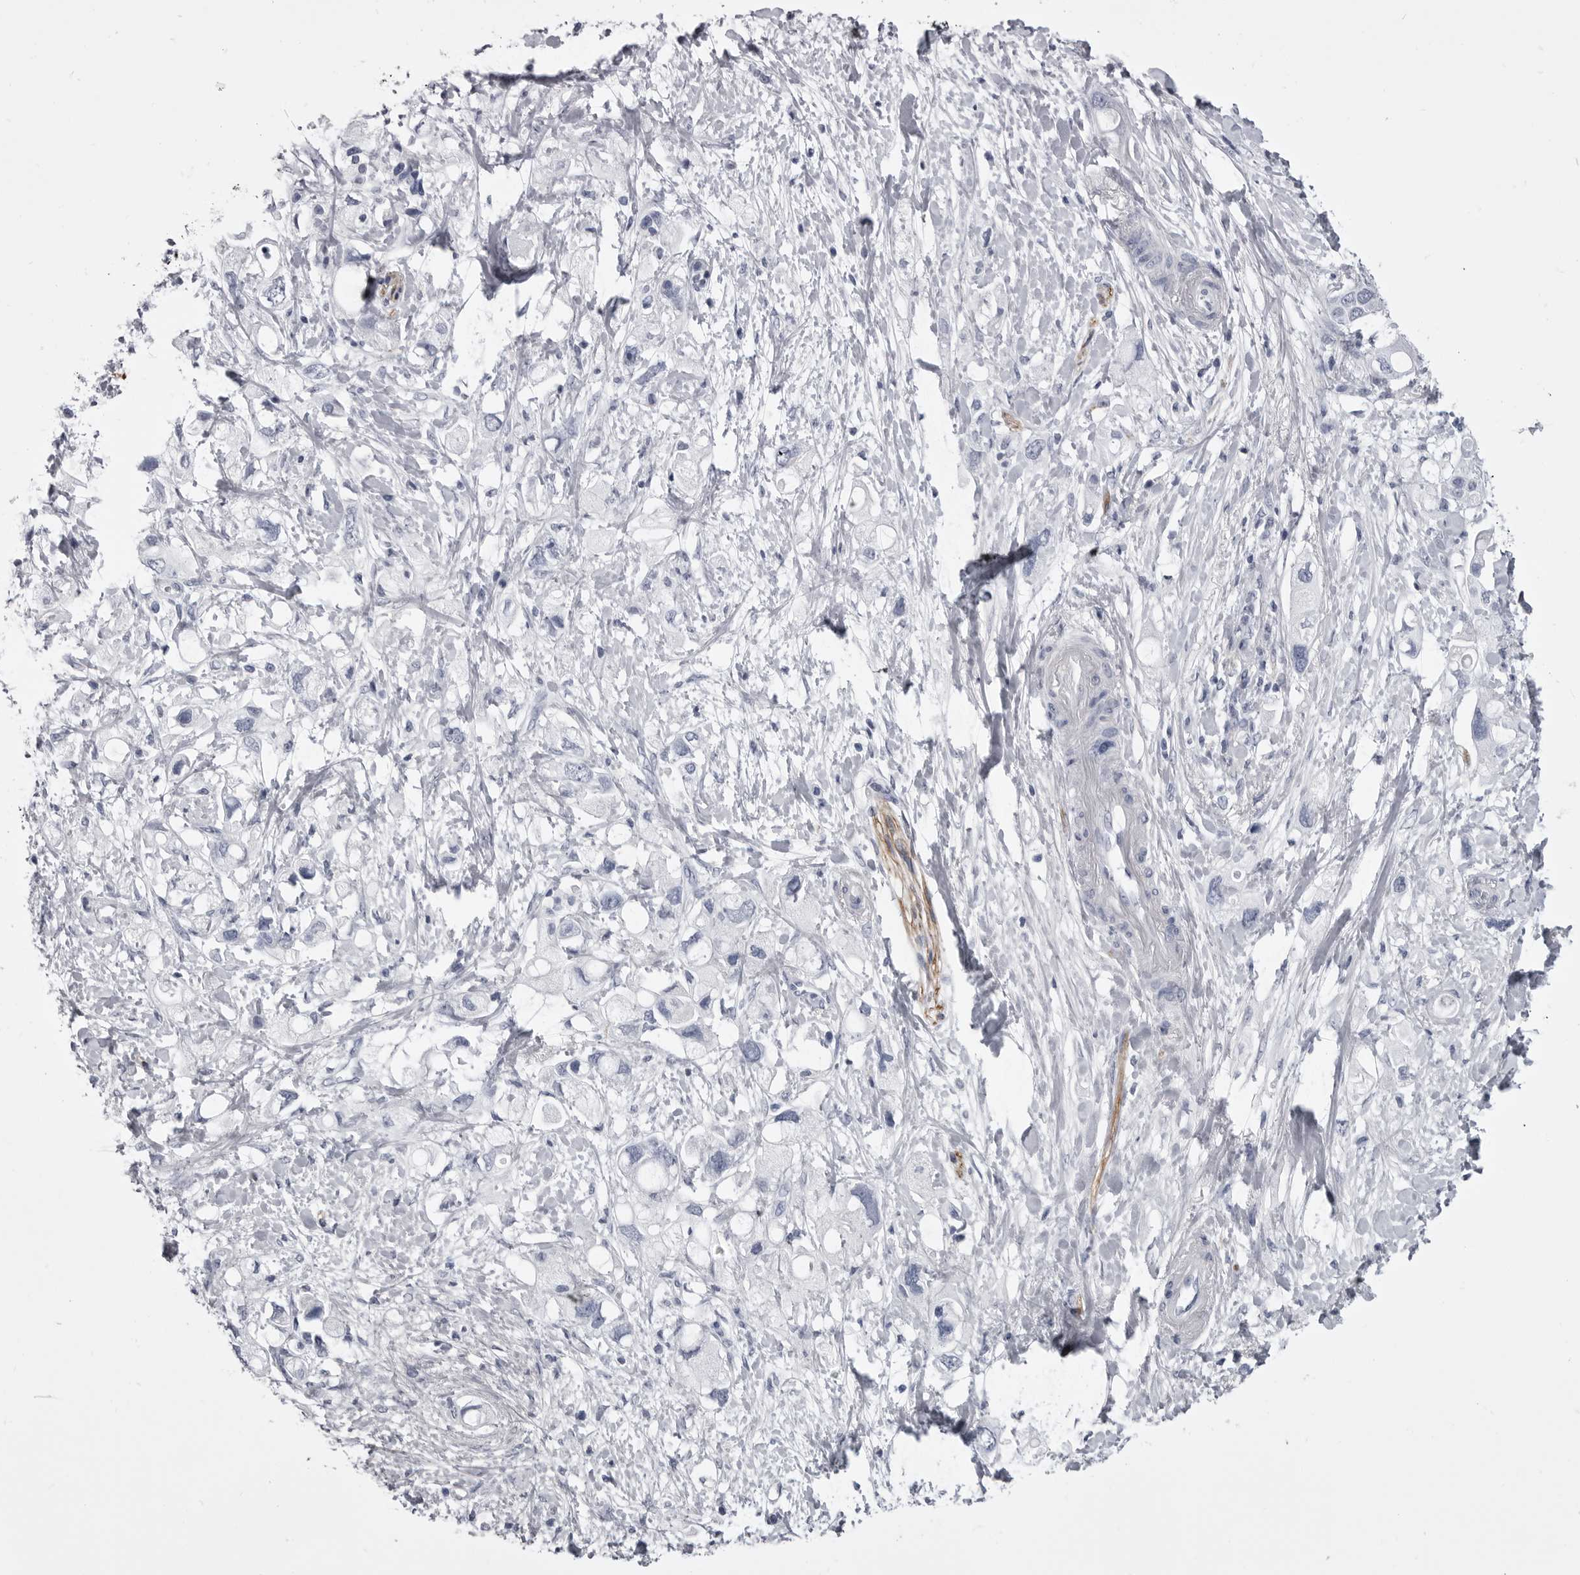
{"staining": {"intensity": "negative", "quantity": "none", "location": "none"}, "tissue": "pancreatic cancer", "cell_type": "Tumor cells", "image_type": "cancer", "snomed": [{"axis": "morphology", "description": "Adenocarcinoma, NOS"}, {"axis": "topography", "description": "Pancreas"}], "caption": "This is an immunohistochemistry (IHC) photomicrograph of human adenocarcinoma (pancreatic). There is no positivity in tumor cells.", "gene": "ANK2", "patient": {"sex": "female", "age": 56}}